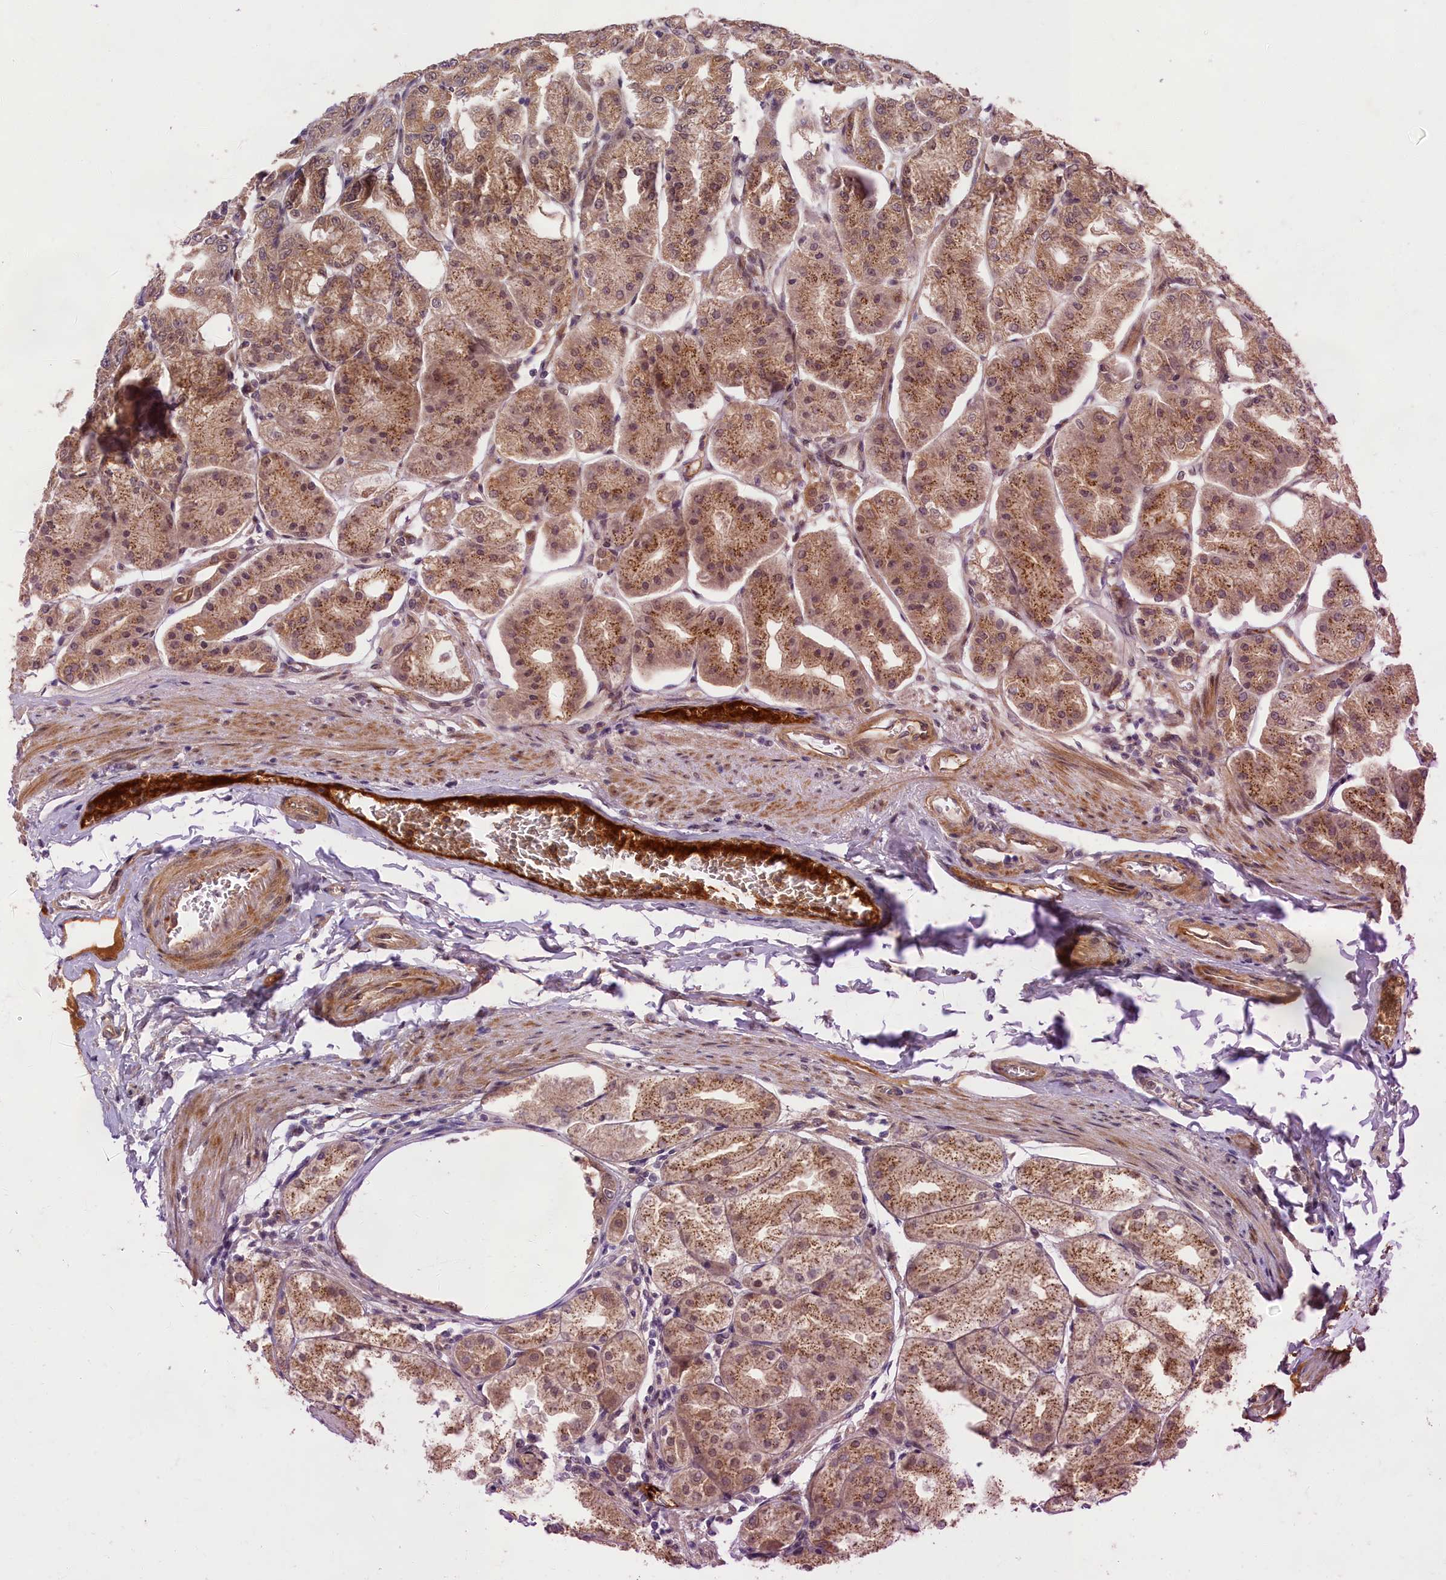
{"staining": {"intensity": "moderate", "quantity": ">75%", "location": "cytoplasmic/membranous,nuclear"}, "tissue": "stomach", "cell_type": "Glandular cells", "image_type": "normal", "snomed": [{"axis": "morphology", "description": "Normal tissue, NOS"}, {"axis": "topography", "description": "Stomach, lower"}], "caption": "The histopathology image shows a brown stain indicating the presence of a protein in the cytoplasmic/membranous,nuclear of glandular cells in stomach.", "gene": "EARS2", "patient": {"sex": "male", "age": 71}}